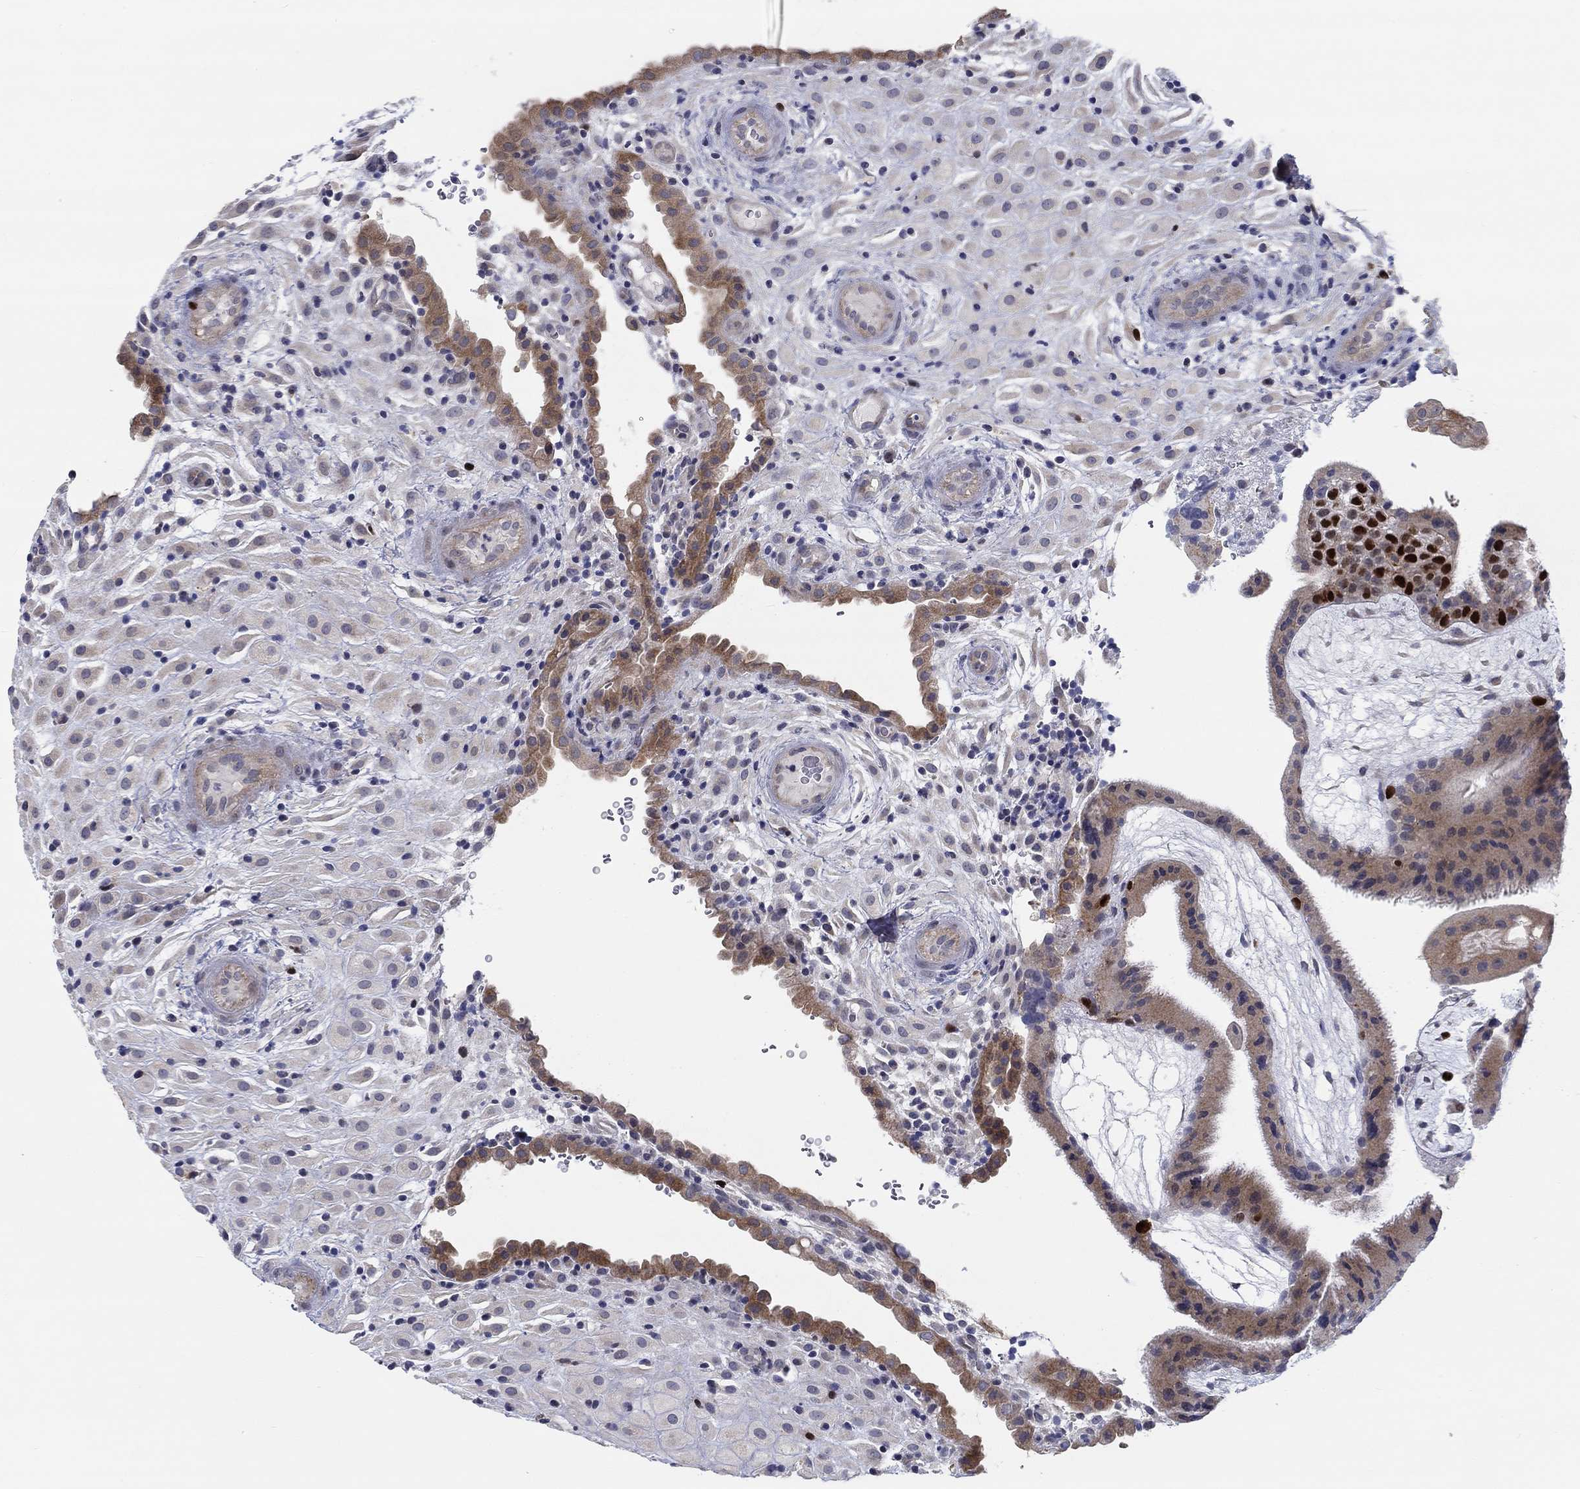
{"staining": {"intensity": "negative", "quantity": "none", "location": "none"}, "tissue": "placenta", "cell_type": "Decidual cells", "image_type": "normal", "snomed": [{"axis": "morphology", "description": "Normal tissue, NOS"}, {"axis": "topography", "description": "Placenta"}], "caption": "Histopathology image shows no significant protein expression in decidual cells of normal placenta.", "gene": "PRC1", "patient": {"sex": "female", "age": 19}}